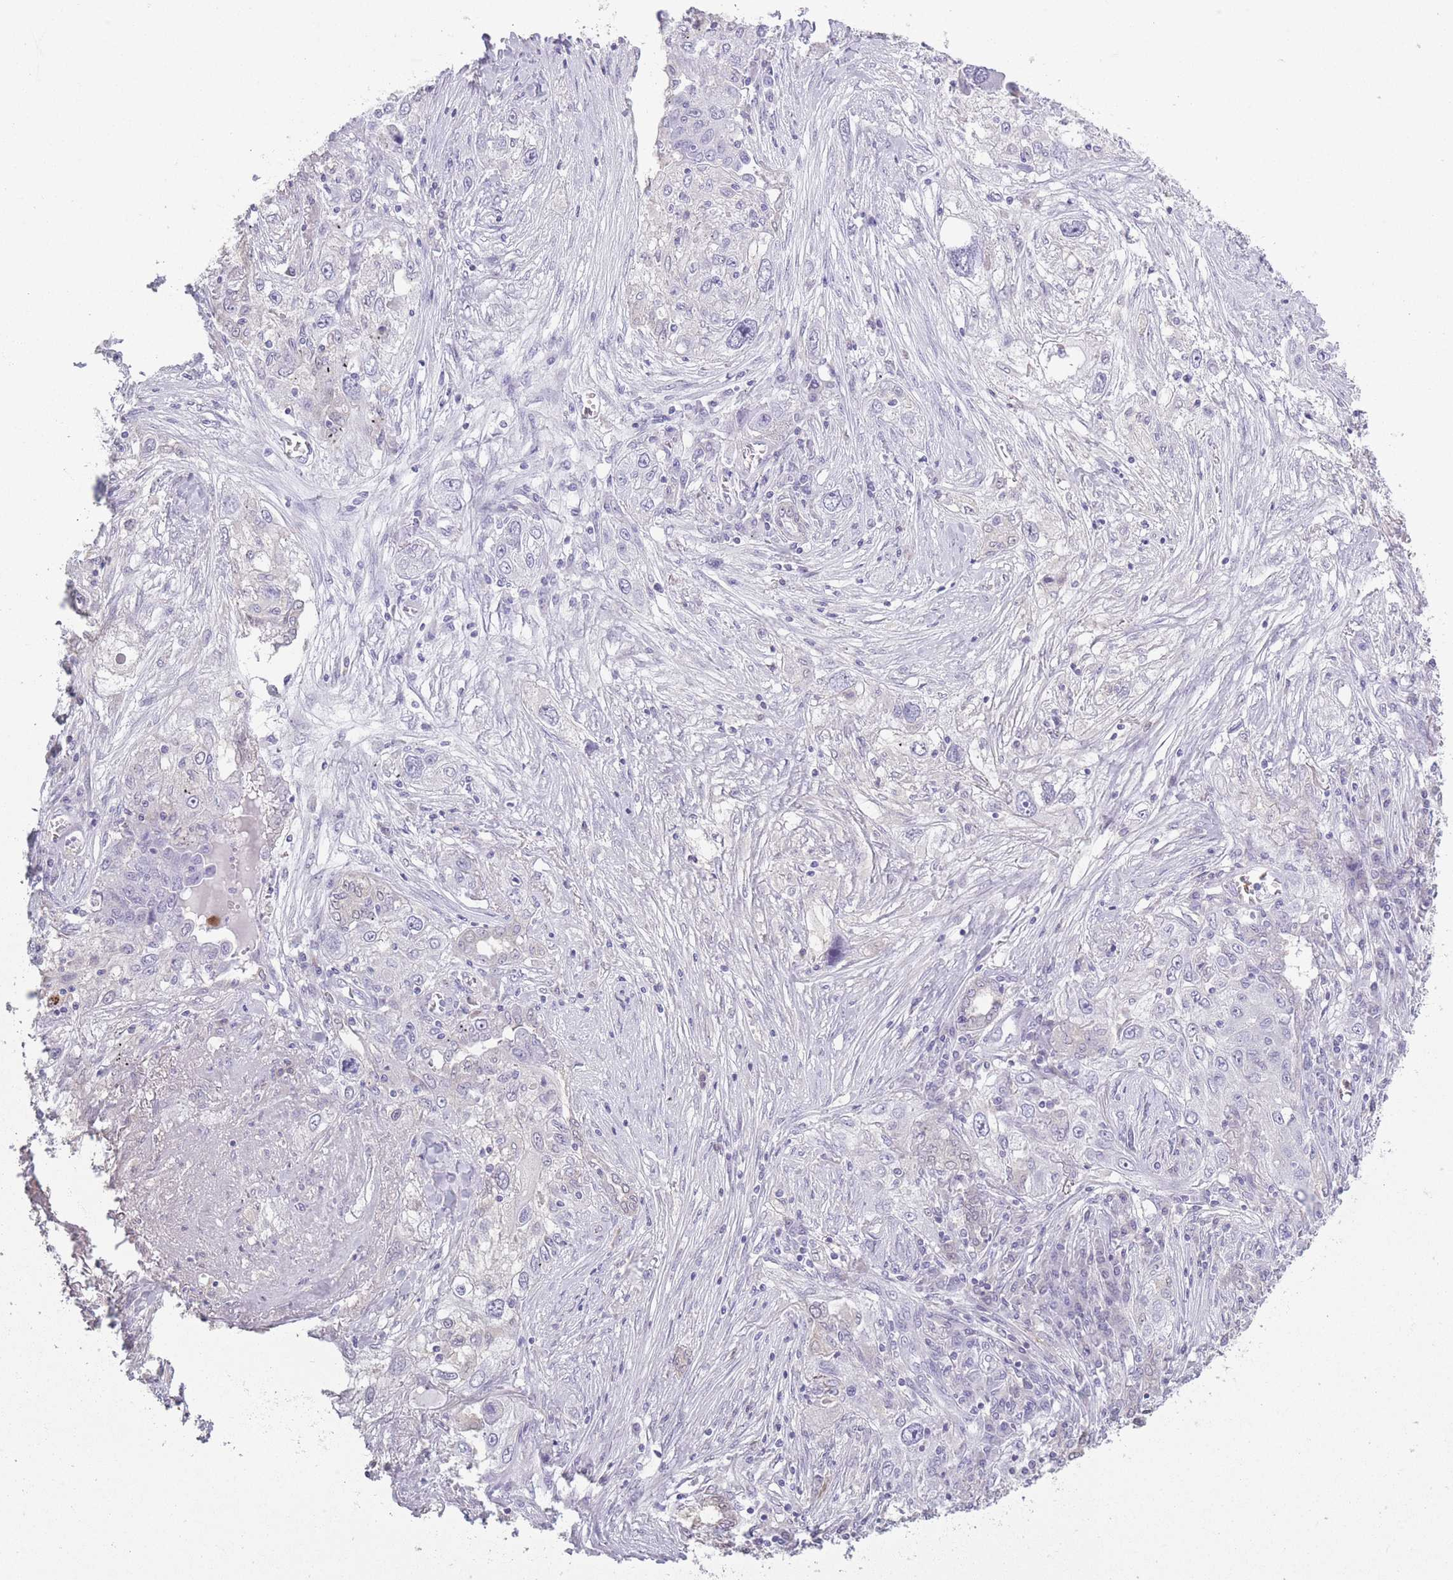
{"staining": {"intensity": "negative", "quantity": "none", "location": "none"}, "tissue": "lung cancer", "cell_type": "Tumor cells", "image_type": "cancer", "snomed": [{"axis": "morphology", "description": "Squamous cell carcinoma, NOS"}, {"axis": "topography", "description": "Lung"}], "caption": "Immunohistochemistry (IHC) of squamous cell carcinoma (lung) reveals no positivity in tumor cells.", "gene": "OR7C1", "patient": {"sex": "female", "age": 69}}